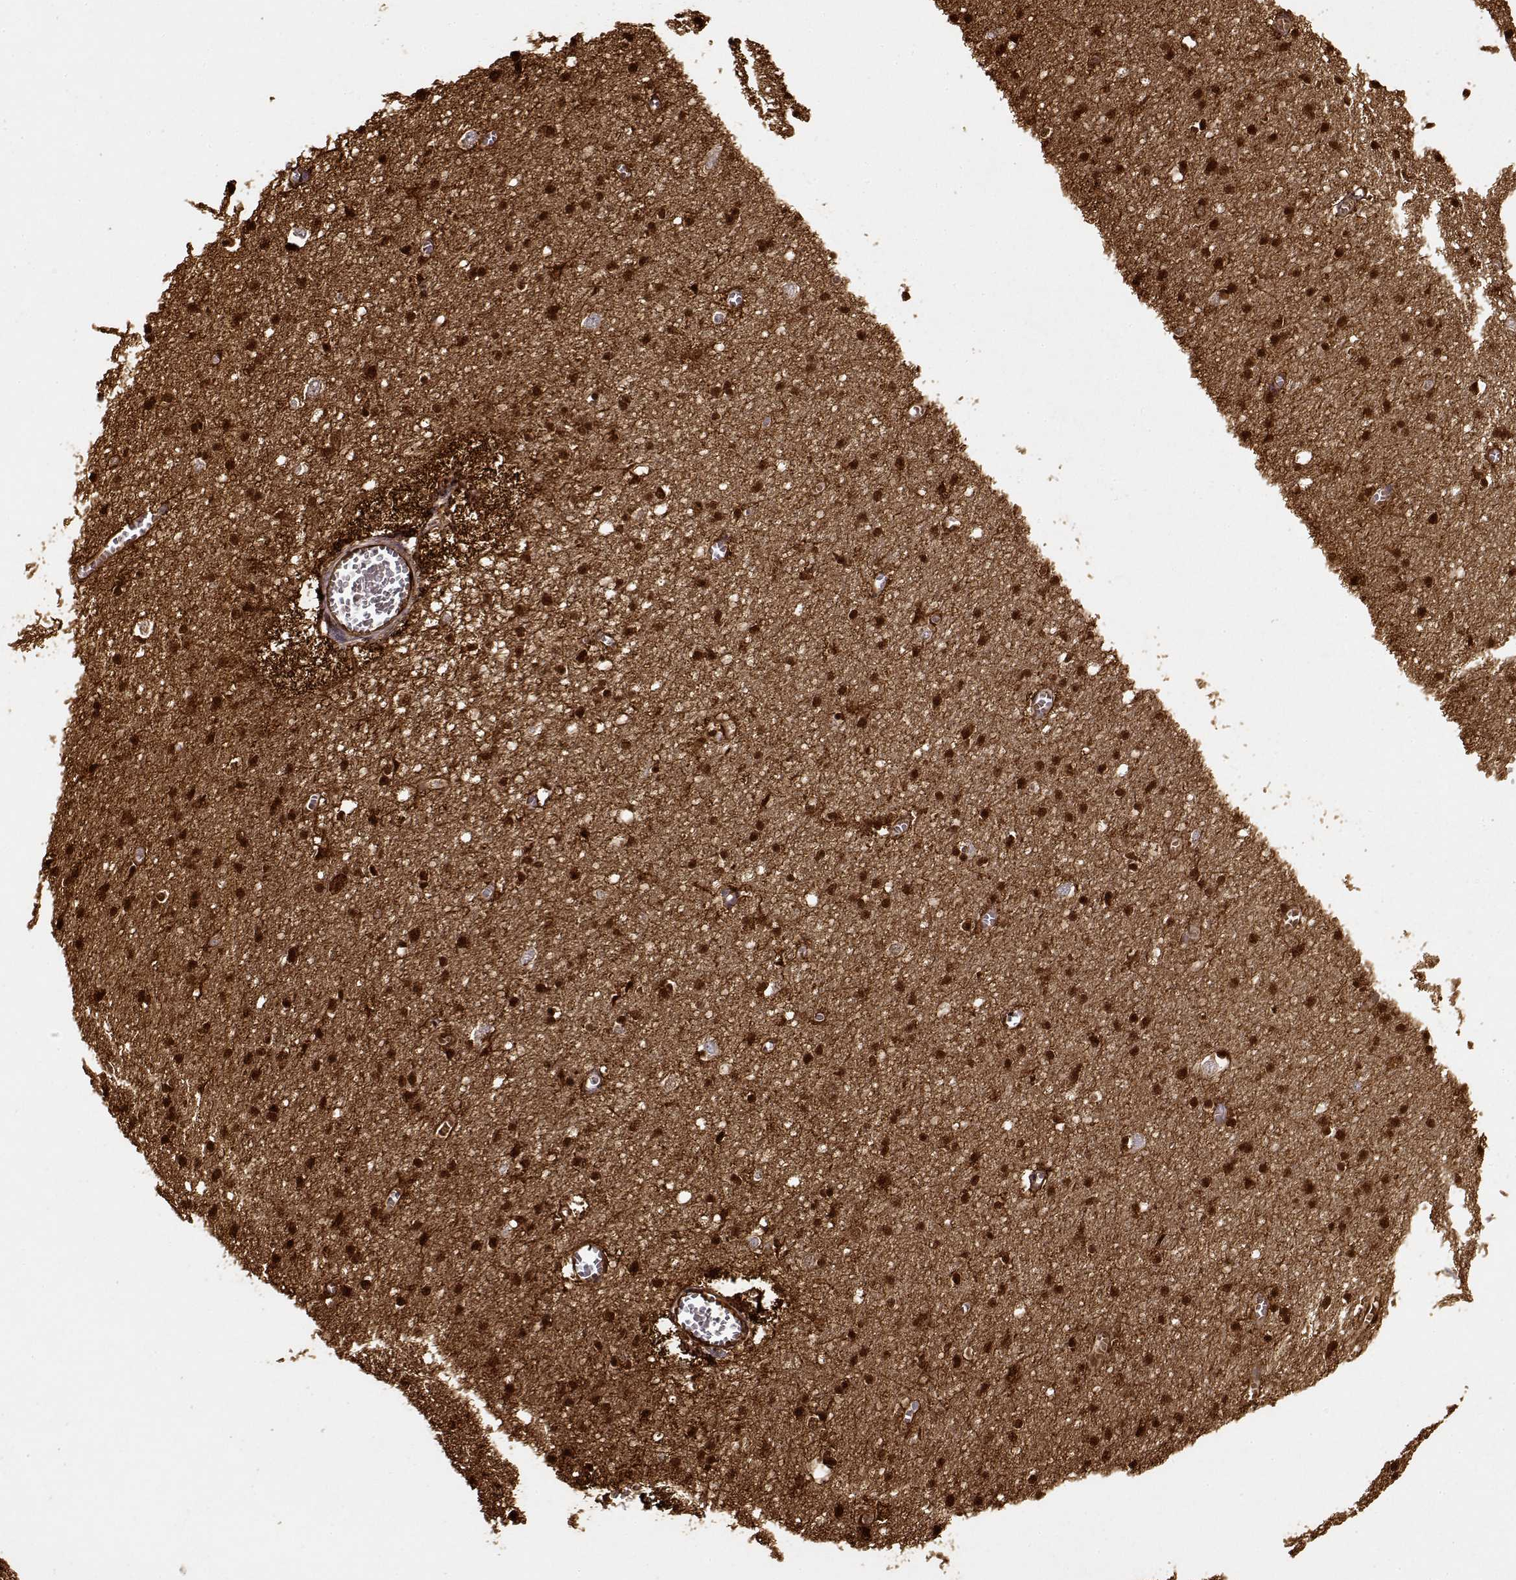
{"staining": {"intensity": "moderate", "quantity": ">75%", "location": "cytoplasmic/membranous"}, "tissue": "cerebral cortex", "cell_type": "Endothelial cells", "image_type": "normal", "snomed": [{"axis": "morphology", "description": "Normal tissue, NOS"}, {"axis": "topography", "description": "Cerebral cortex"}], "caption": "Moderate cytoplasmic/membranous positivity for a protein is appreciated in about >75% of endothelial cells of unremarkable cerebral cortex using immunohistochemistry (IHC).", "gene": "S100B", "patient": {"sex": "male", "age": 70}}